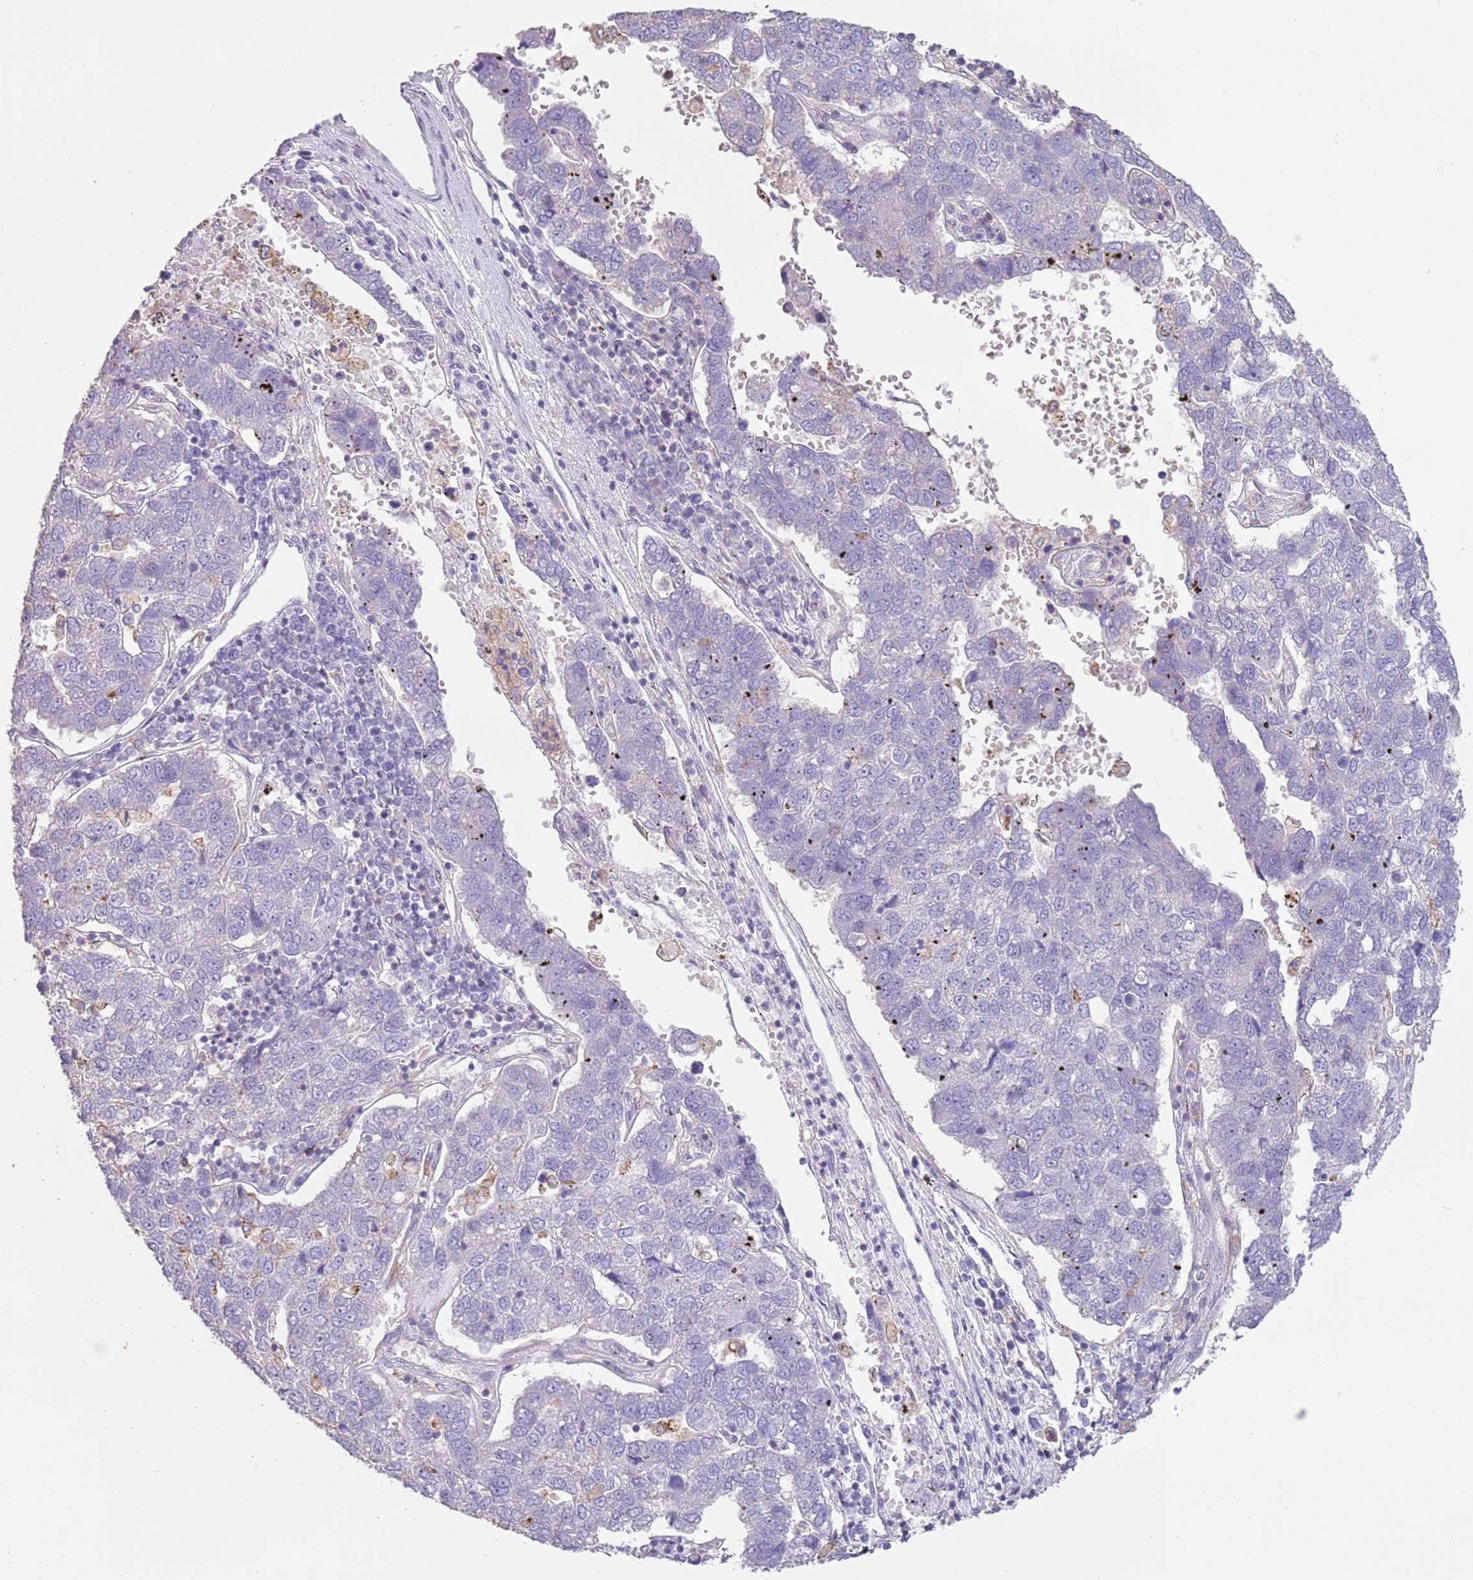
{"staining": {"intensity": "negative", "quantity": "none", "location": "none"}, "tissue": "pancreatic cancer", "cell_type": "Tumor cells", "image_type": "cancer", "snomed": [{"axis": "morphology", "description": "Adenocarcinoma, NOS"}, {"axis": "topography", "description": "Pancreas"}], "caption": "This is an IHC image of pancreatic adenocarcinoma. There is no expression in tumor cells.", "gene": "CAPN9", "patient": {"sex": "female", "age": 61}}